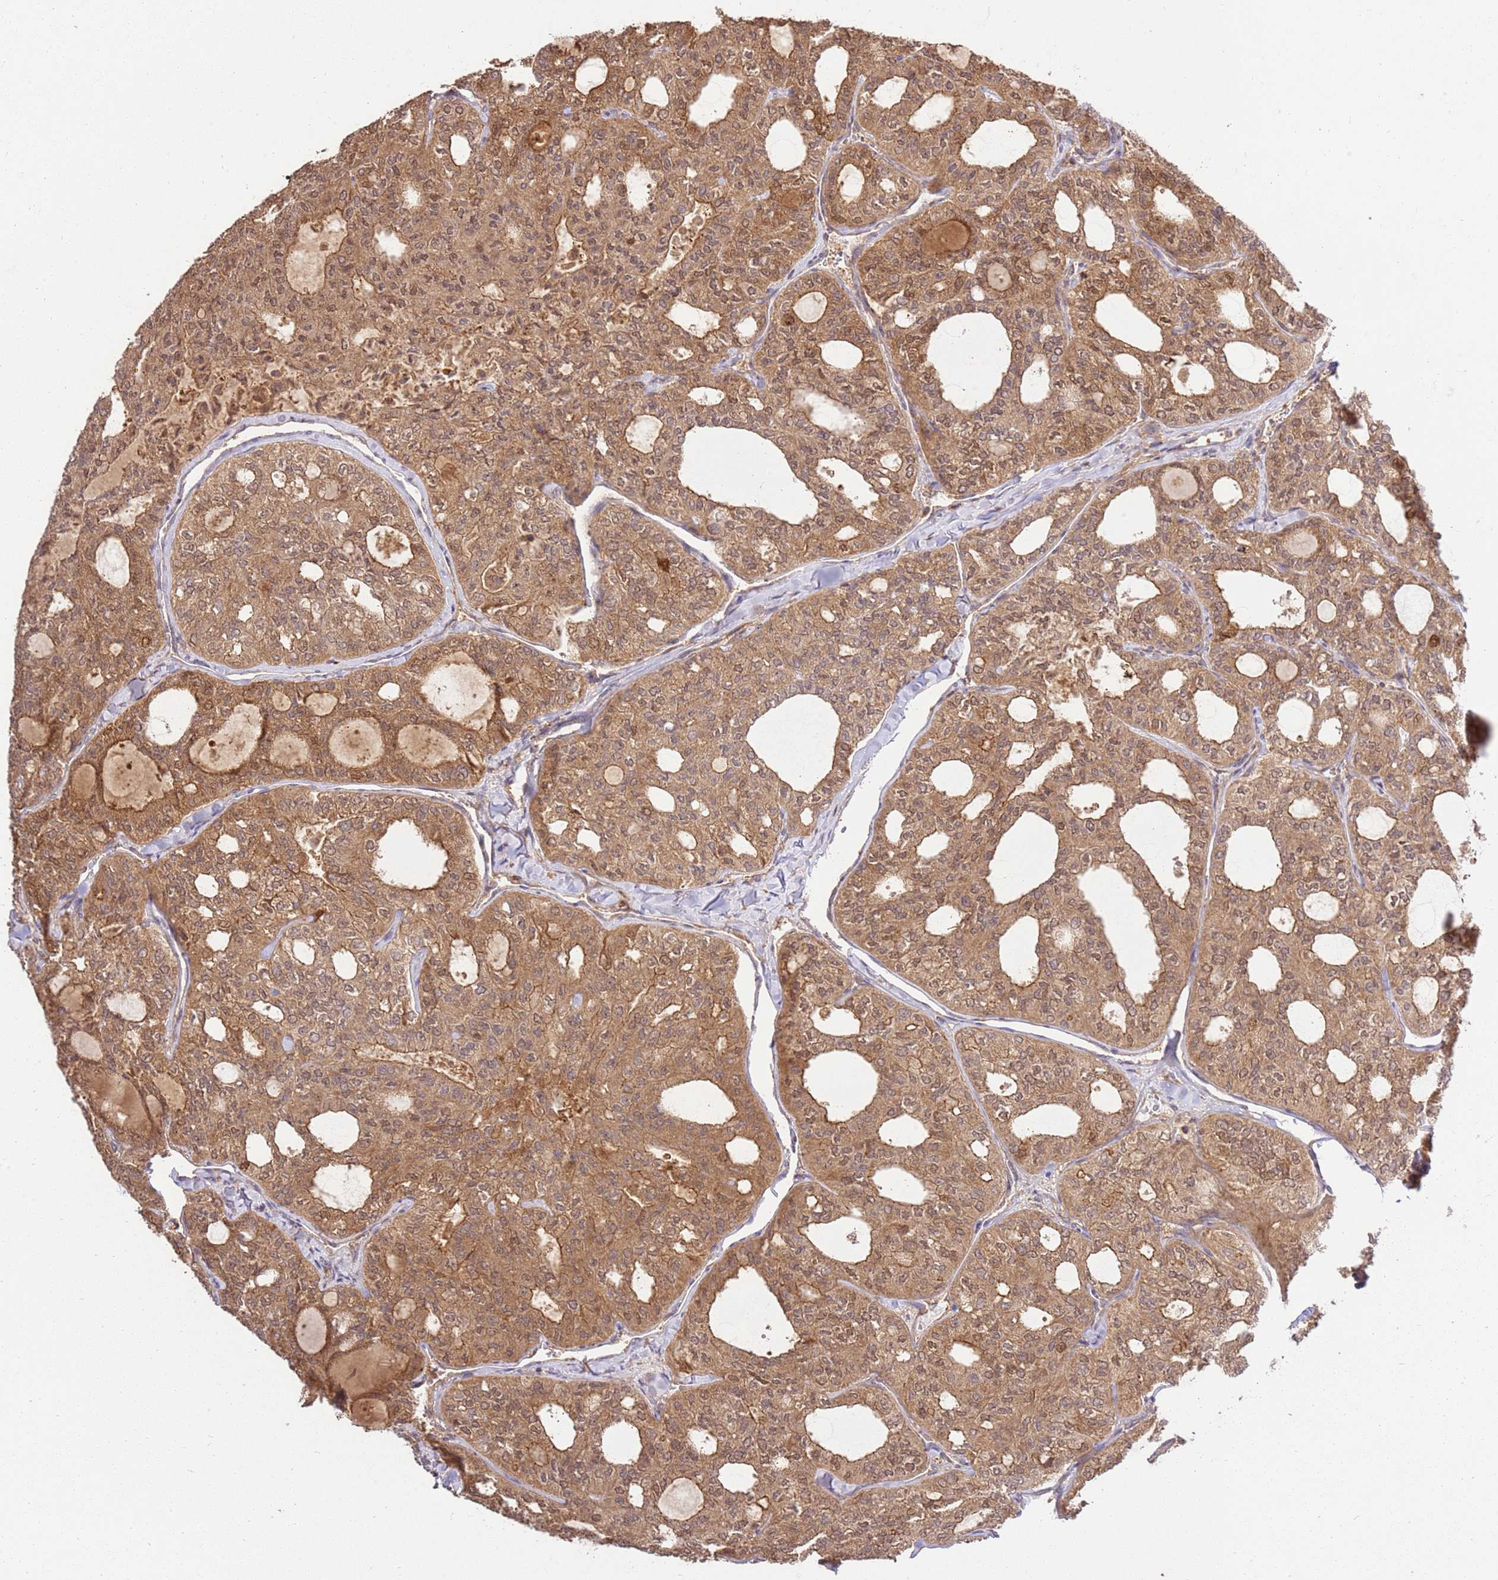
{"staining": {"intensity": "moderate", "quantity": ">75%", "location": "cytoplasmic/membranous,nuclear"}, "tissue": "thyroid cancer", "cell_type": "Tumor cells", "image_type": "cancer", "snomed": [{"axis": "morphology", "description": "Follicular adenoma carcinoma, NOS"}, {"axis": "topography", "description": "Thyroid gland"}], "caption": "DAB immunohistochemical staining of human thyroid cancer displays moderate cytoplasmic/membranous and nuclear protein positivity in about >75% of tumor cells.", "gene": "GAREM1", "patient": {"sex": "male", "age": 75}}